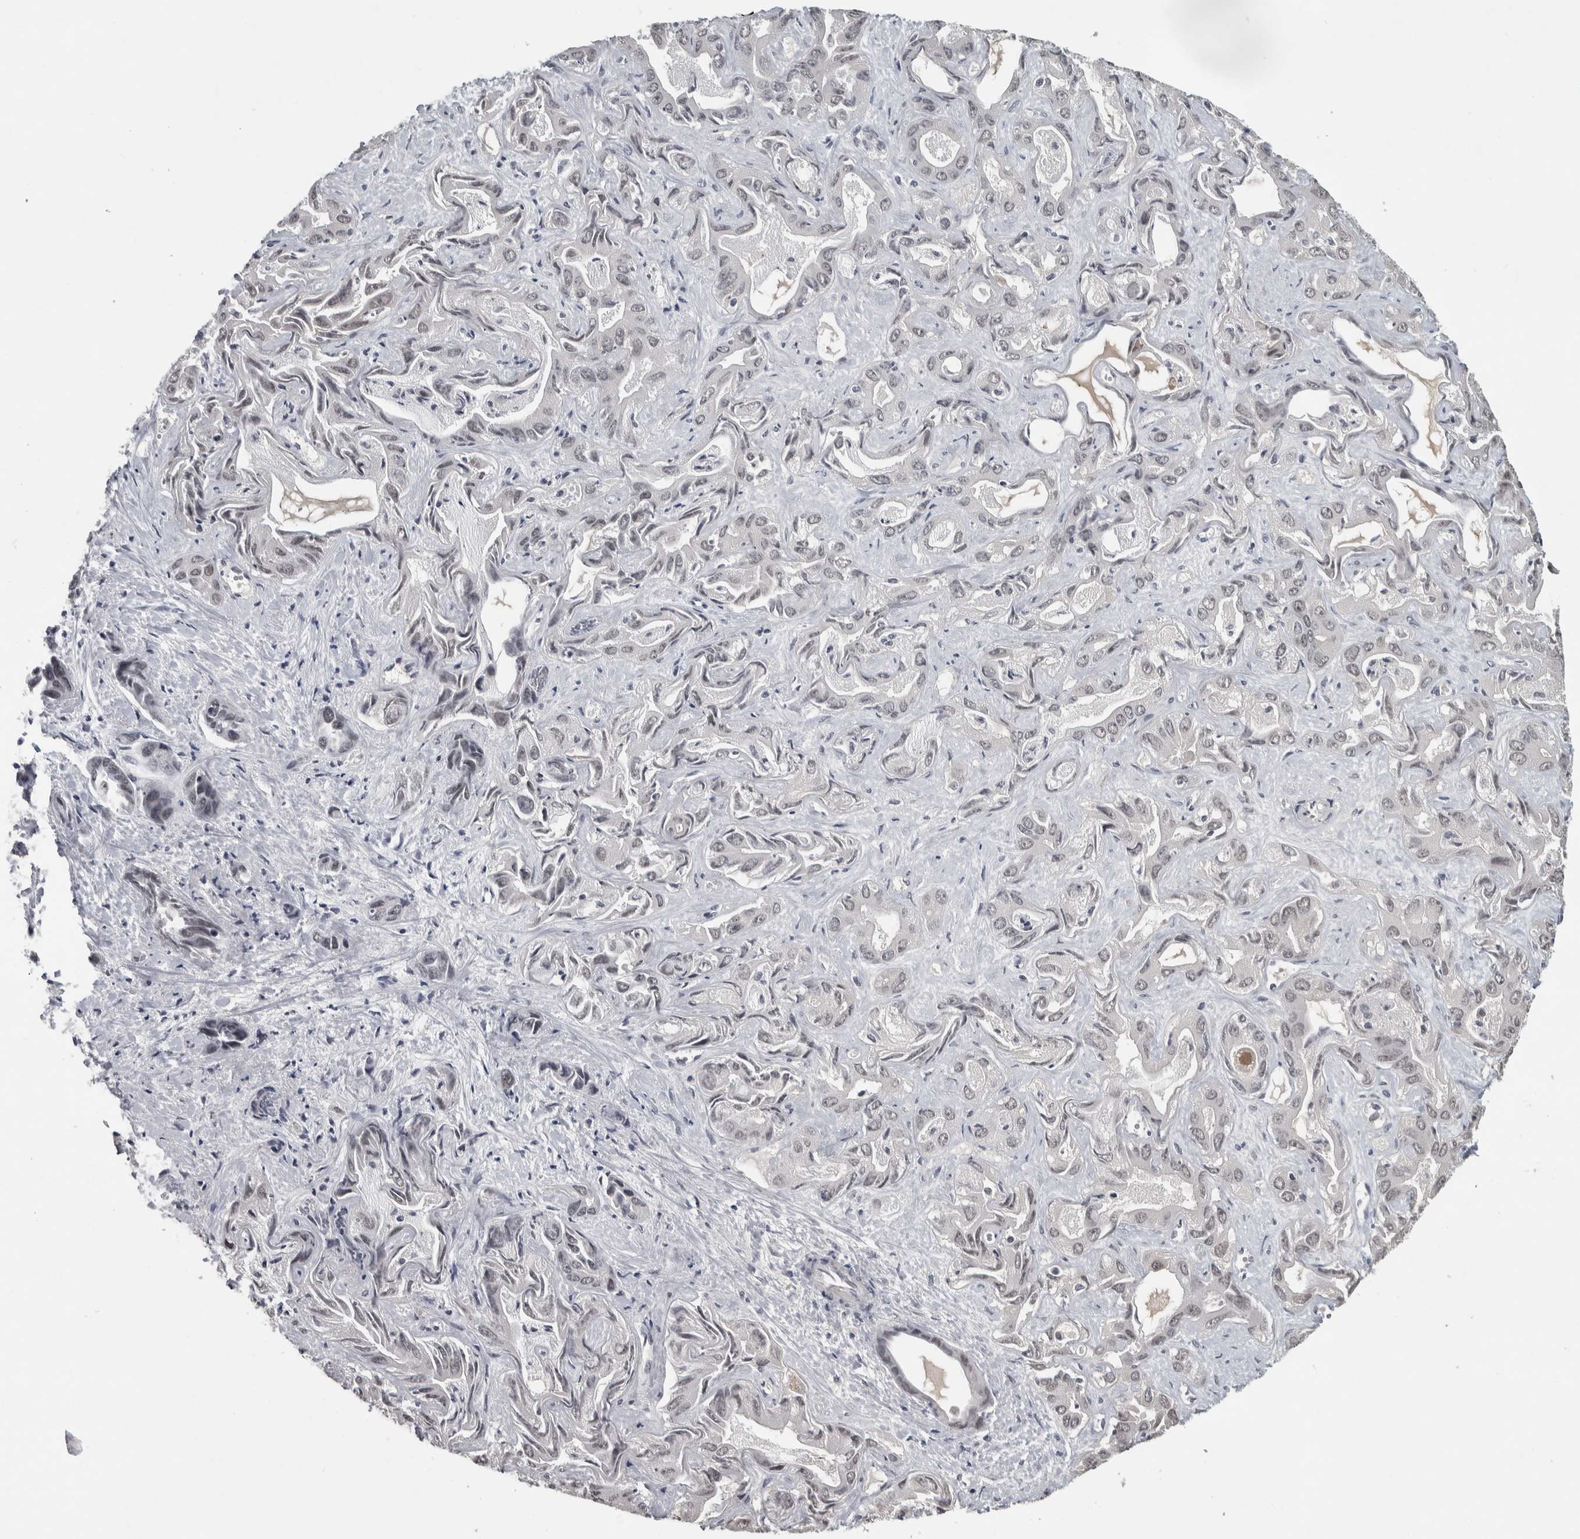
{"staining": {"intensity": "weak", "quantity": "25%-75%", "location": "nuclear"}, "tissue": "liver cancer", "cell_type": "Tumor cells", "image_type": "cancer", "snomed": [{"axis": "morphology", "description": "Cholangiocarcinoma"}, {"axis": "topography", "description": "Liver"}], "caption": "Immunohistochemistry (IHC) micrograph of human liver cancer stained for a protein (brown), which displays low levels of weak nuclear expression in about 25%-75% of tumor cells.", "gene": "DDX42", "patient": {"sex": "female", "age": 52}}